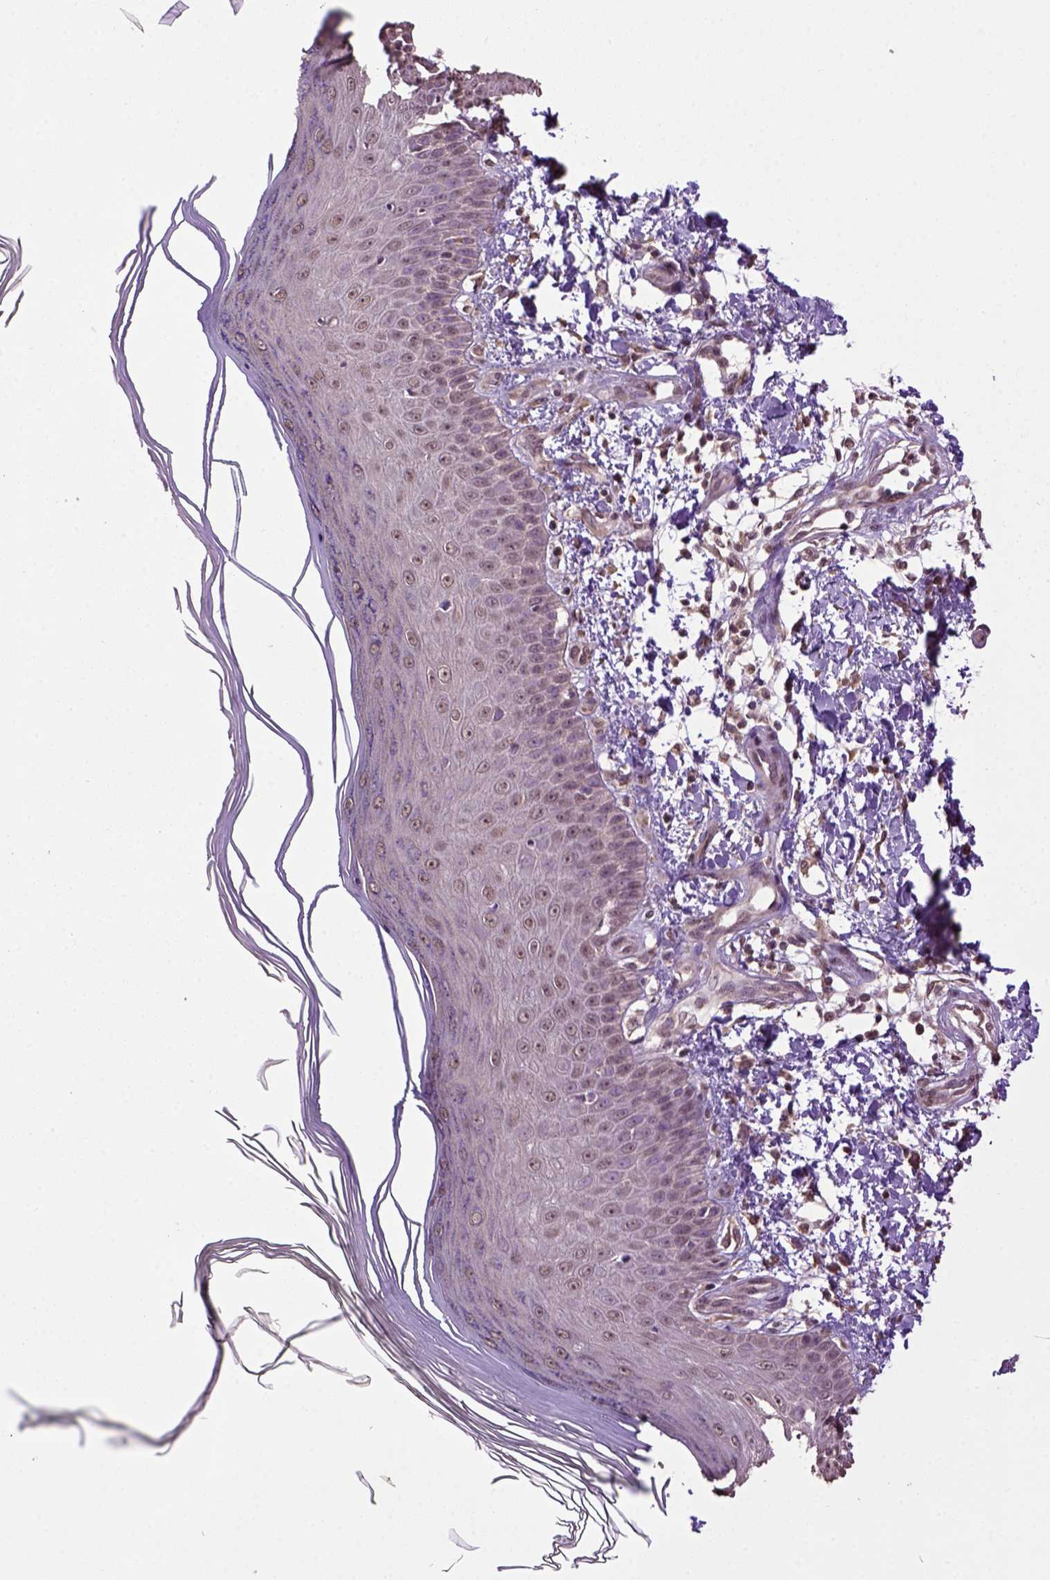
{"staining": {"intensity": "weak", "quantity": "25%-75%", "location": "cytoplasmic/membranous"}, "tissue": "skin", "cell_type": "Fibroblasts", "image_type": "normal", "snomed": [{"axis": "morphology", "description": "Normal tissue, NOS"}, {"axis": "topography", "description": "Skin"}], "caption": "Immunohistochemistry (DAB) staining of normal skin demonstrates weak cytoplasmic/membranous protein expression in about 25%-75% of fibroblasts.", "gene": "WDR17", "patient": {"sex": "female", "age": 62}}